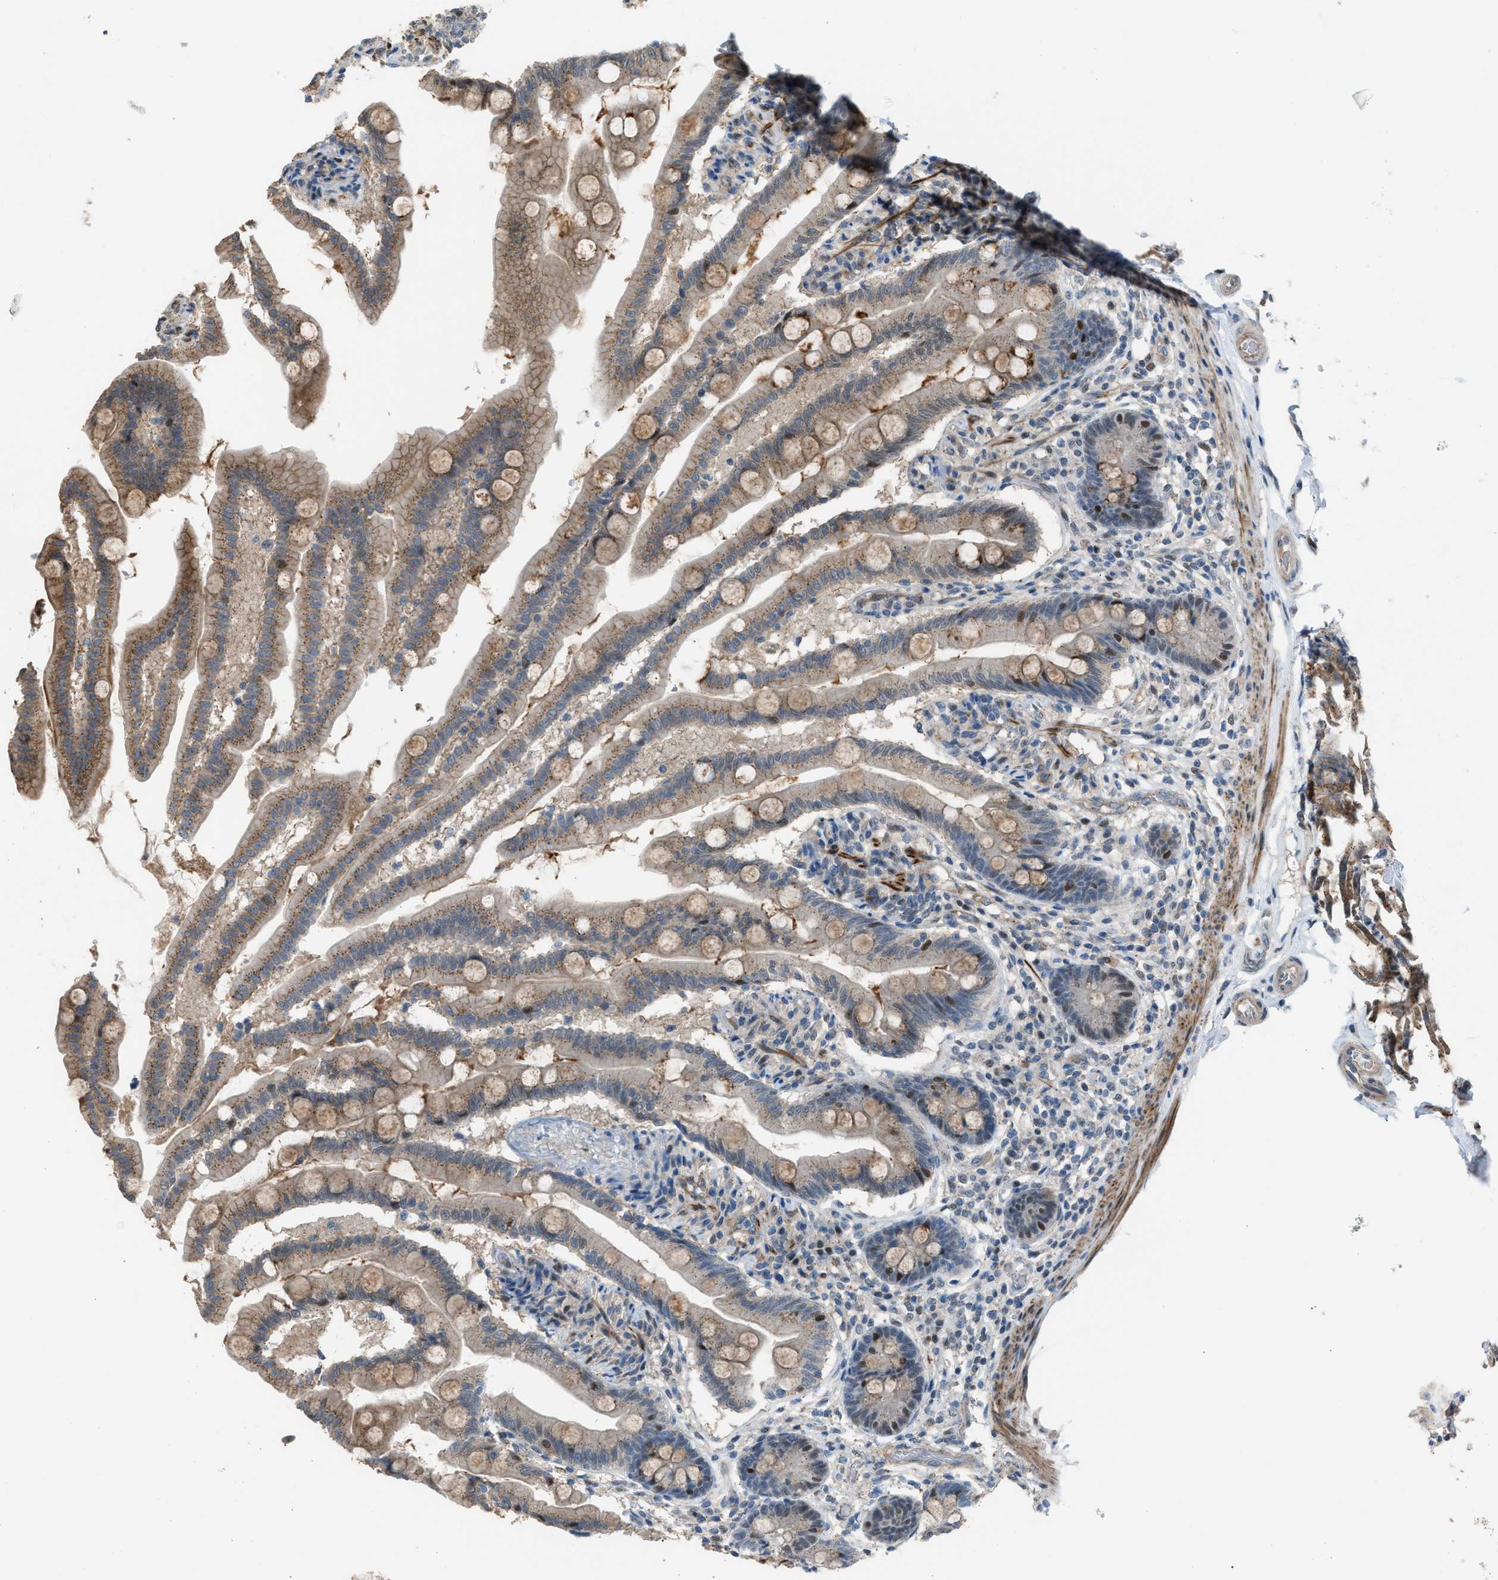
{"staining": {"intensity": "moderate", "quantity": ">75%", "location": "cytoplasmic/membranous,nuclear"}, "tissue": "small intestine", "cell_type": "Glandular cells", "image_type": "normal", "snomed": [{"axis": "morphology", "description": "Normal tissue, NOS"}, {"axis": "topography", "description": "Small intestine"}], "caption": "Glandular cells exhibit moderate cytoplasmic/membranous,nuclear expression in about >75% of cells in unremarkable small intestine. (DAB = brown stain, brightfield microscopy at high magnification).", "gene": "CRTC1", "patient": {"sex": "female", "age": 56}}